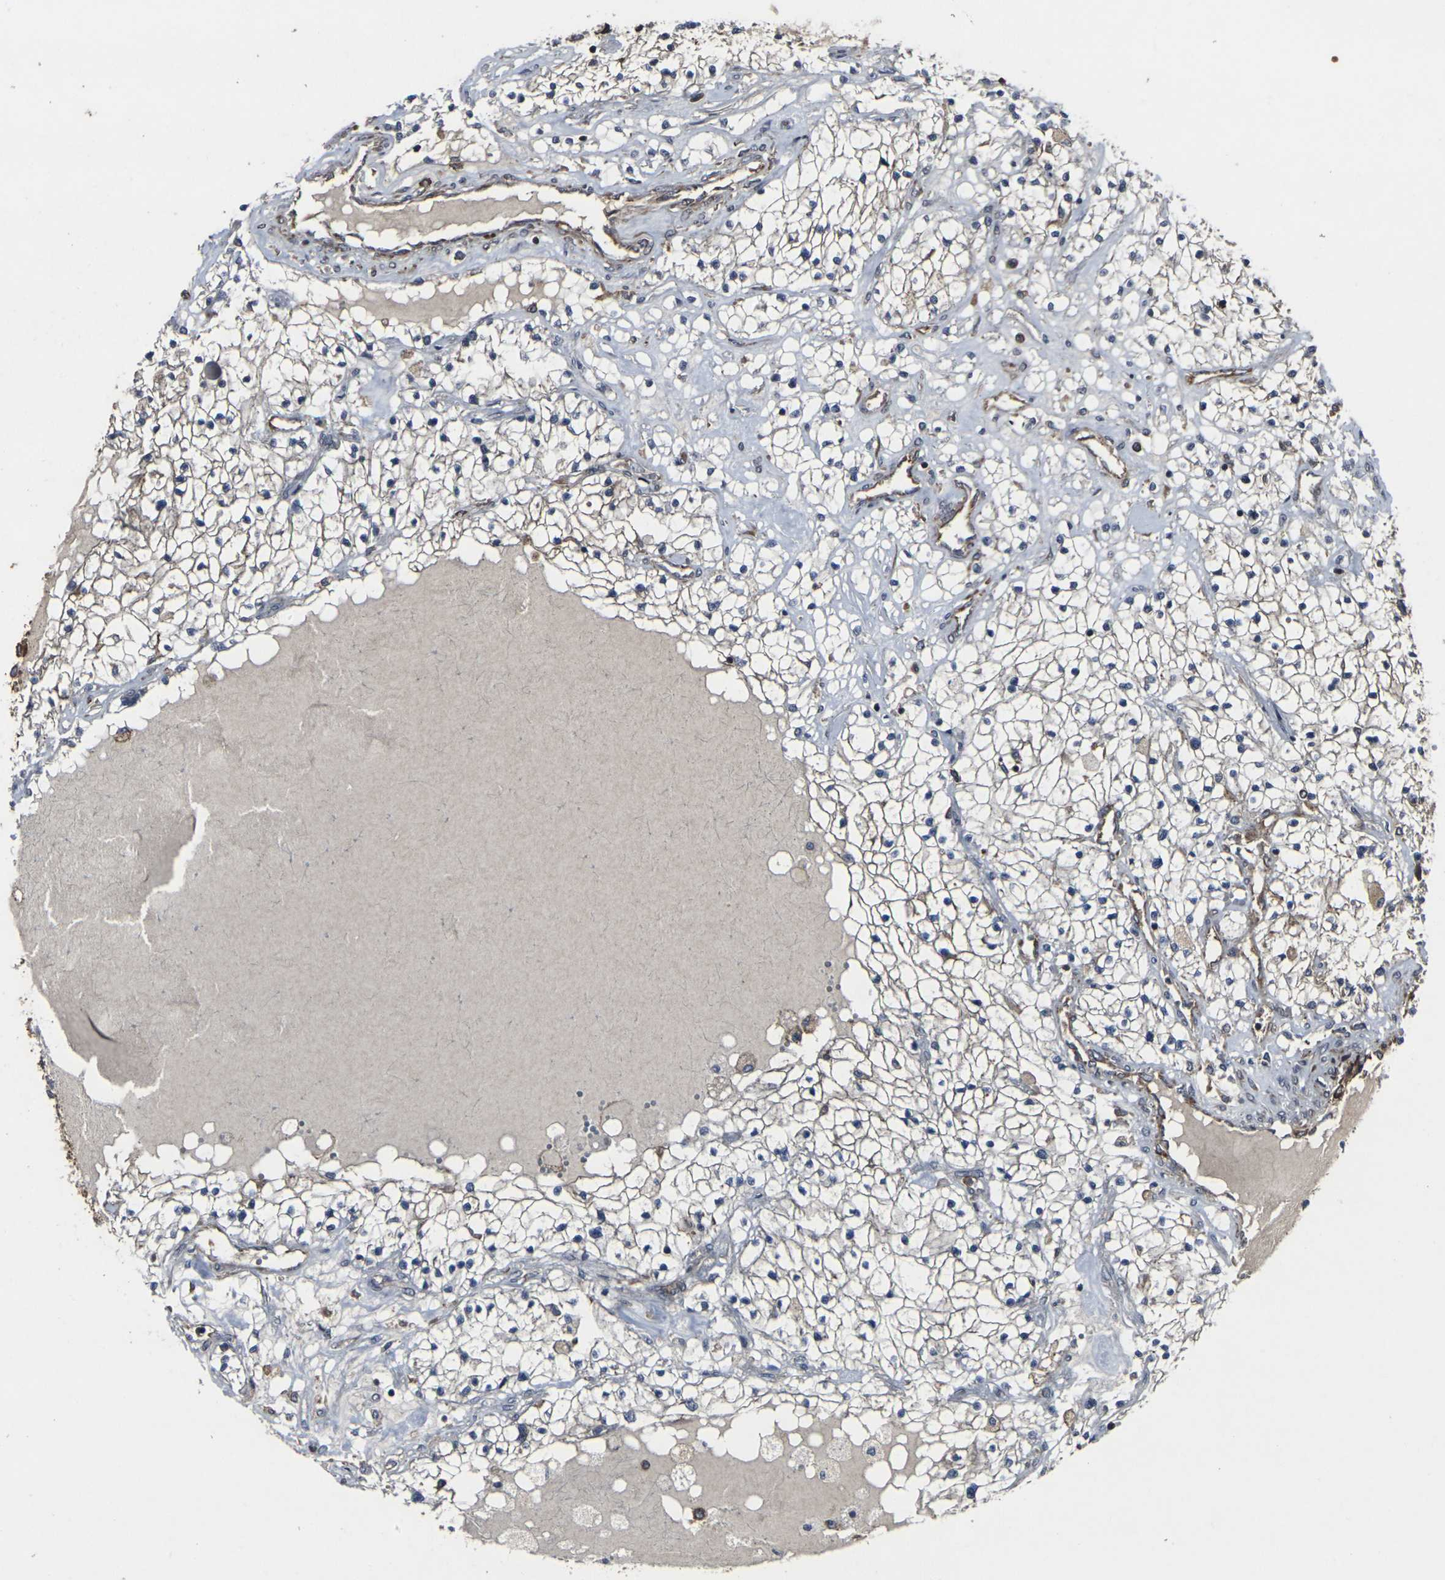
{"staining": {"intensity": "moderate", "quantity": "25%-75%", "location": "cytoplasmic/membranous"}, "tissue": "renal cancer", "cell_type": "Tumor cells", "image_type": "cancer", "snomed": [{"axis": "morphology", "description": "Adenocarcinoma, NOS"}, {"axis": "topography", "description": "Kidney"}], "caption": "Immunohistochemistry (IHC) (DAB) staining of adenocarcinoma (renal) displays moderate cytoplasmic/membranous protein staining in about 25%-75% of tumor cells.", "gene": "MARCHF2", "patient": {"sex": "male", "age": 68}}